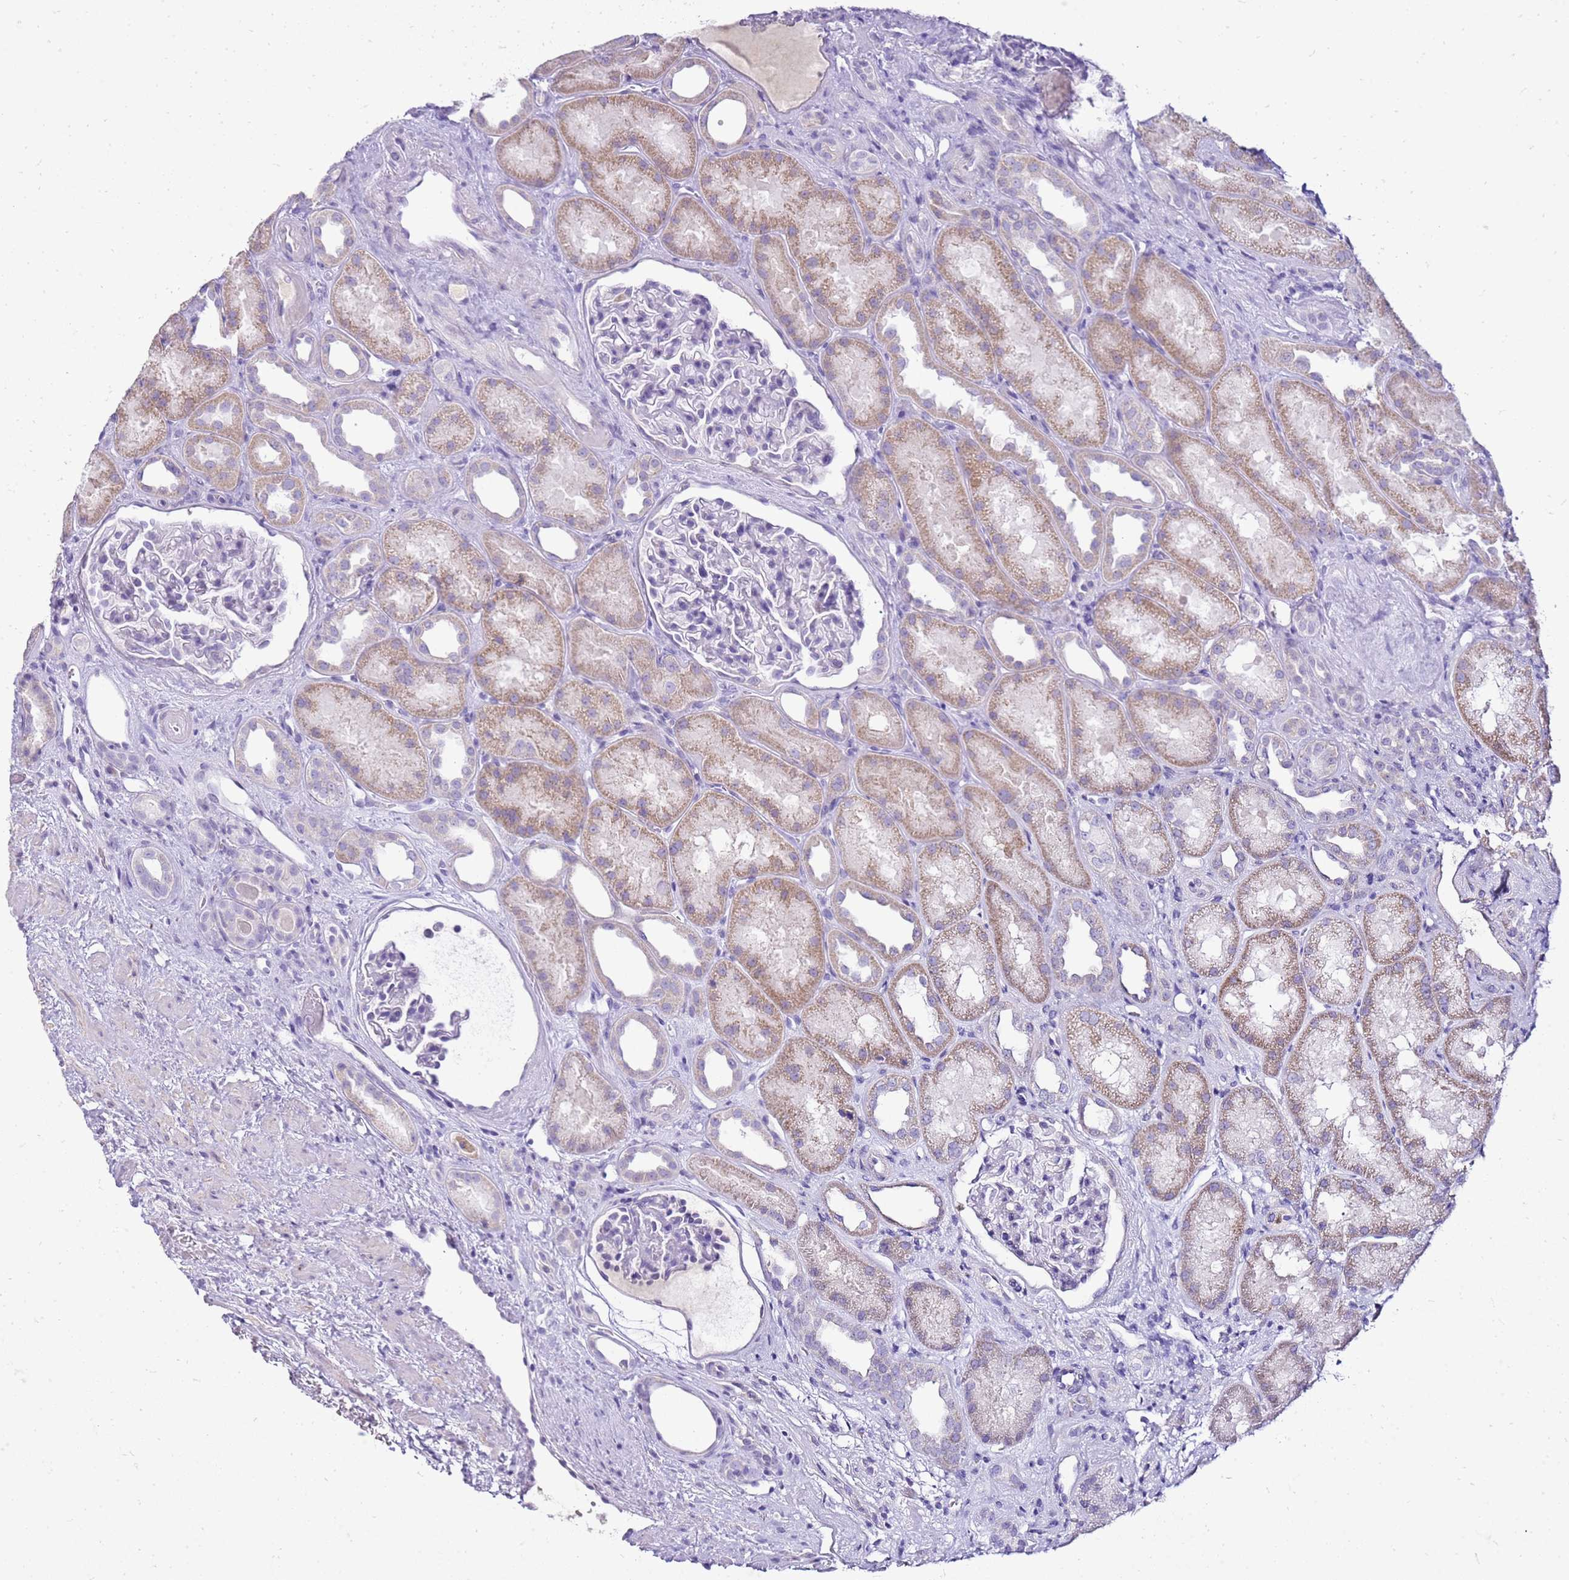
{"staining": {"intensity": "negative", "quantity": "none", "location": "none"}, "tissue": "kidney", "cell_type": "Cells in glomeruli", "image_type": "normal", "snomed": [{"axis": "morphology", "description": "Normal tissue, NOS"}, {"axis": "topography", "description": "Kidney"}], "caption": "This is an IHC image of normal human kidney. There is no staining in cells in glomeruli.", "gene": "FABP2", "patient": {"sex": "male", "age": 61}}